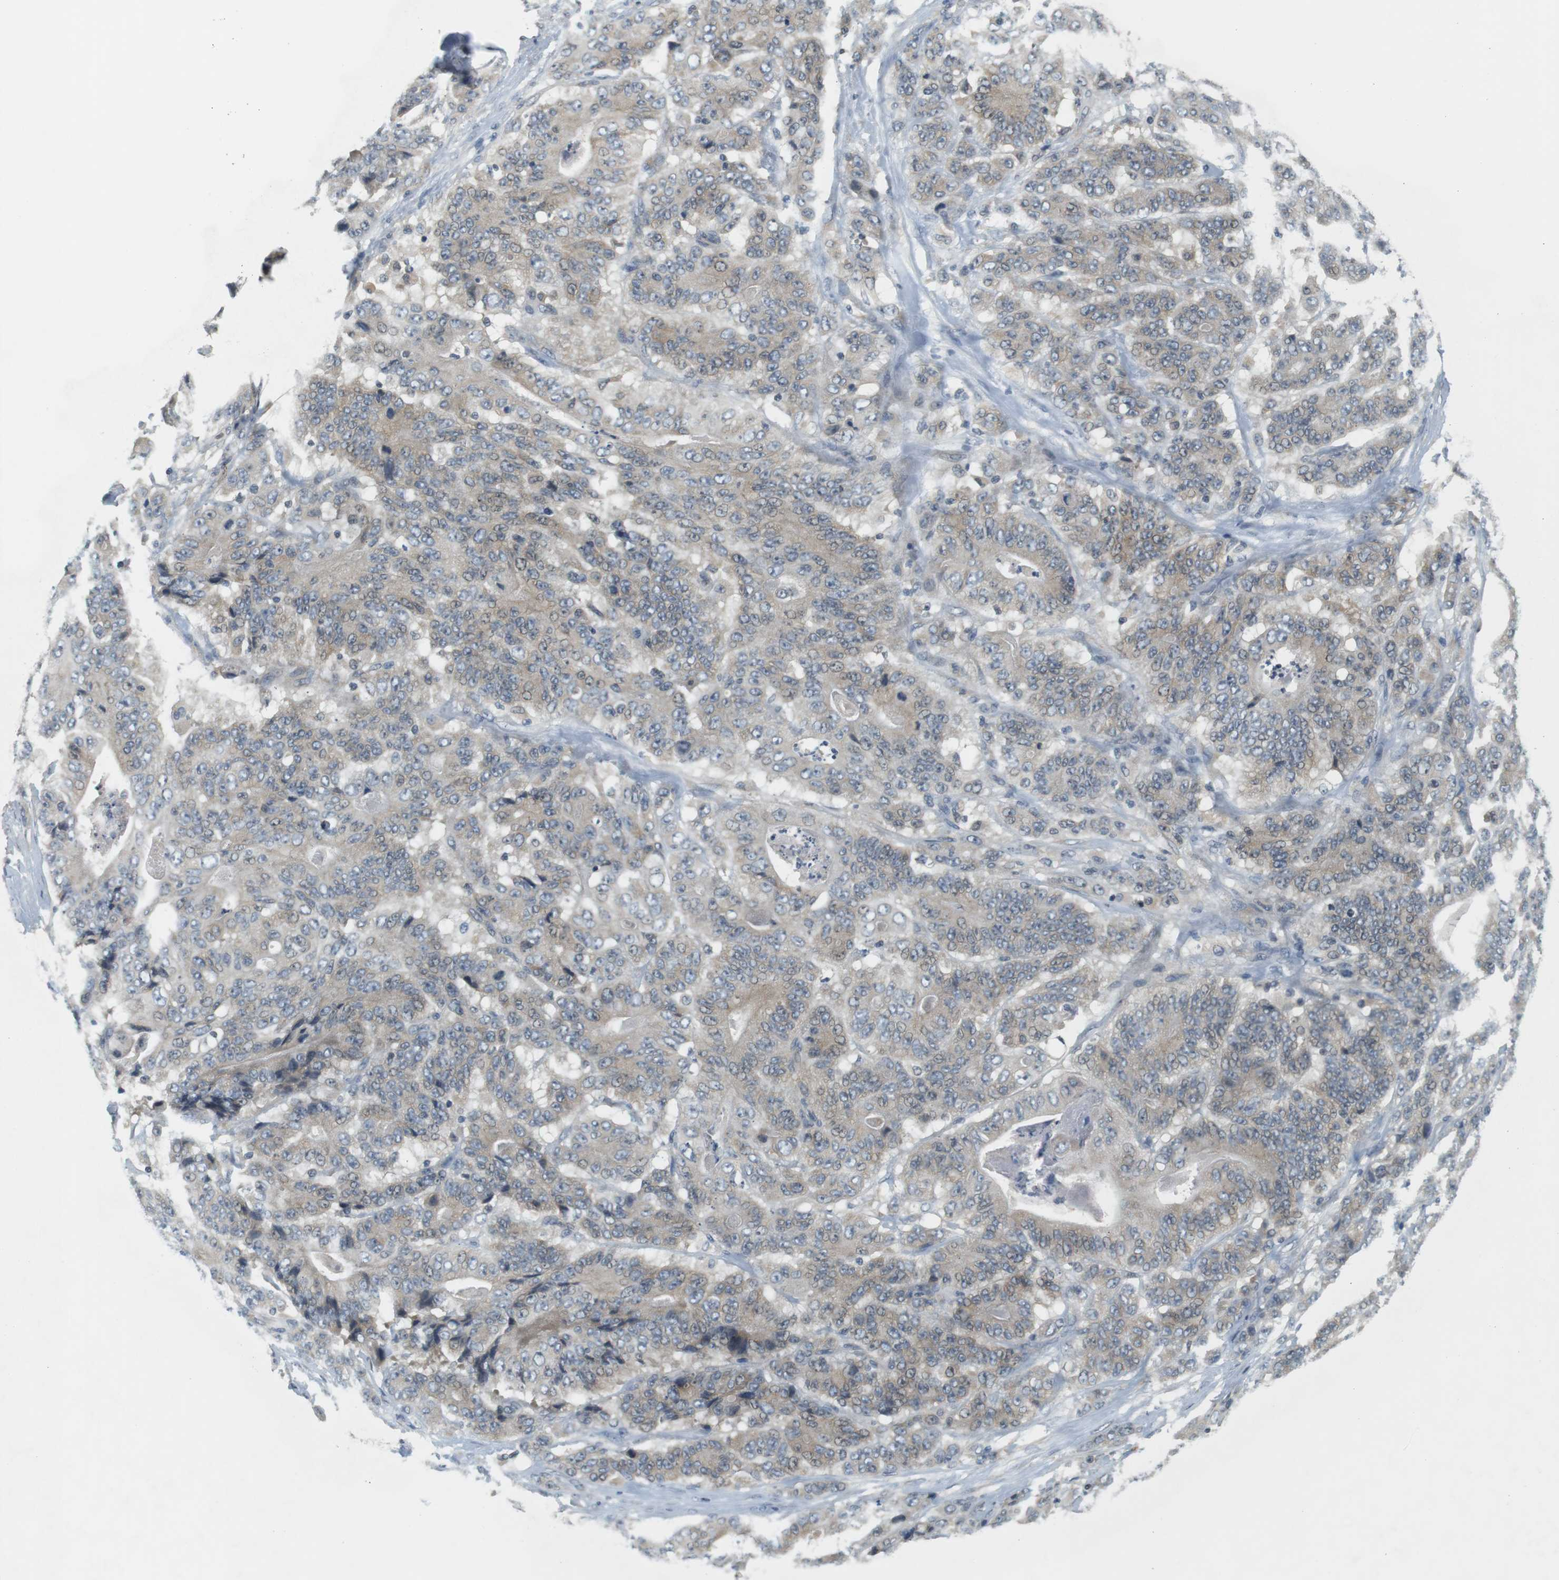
{"staining": {"intensity": "negative", "quantity": "none", "location": "none"}, "tissue": "stomach cancer", "cell_type": "Tumor cells", "image_type": "cancer", "snomed": [{"axis": "morphology", "description": "Adenocarcinoma, NOS"}, {"axis": "topography", "description": "Stomach"}], "caption": "An IHC photomicrograph of stomach adenocarcinoma is shown. There is no staining in tumor cells of stomach adenocarcinoma. (DAB immunohistochemistry with hematoxylin counter stain).", "gene": "WNT7A", "patient": {"sex": "female", "age": 73}}